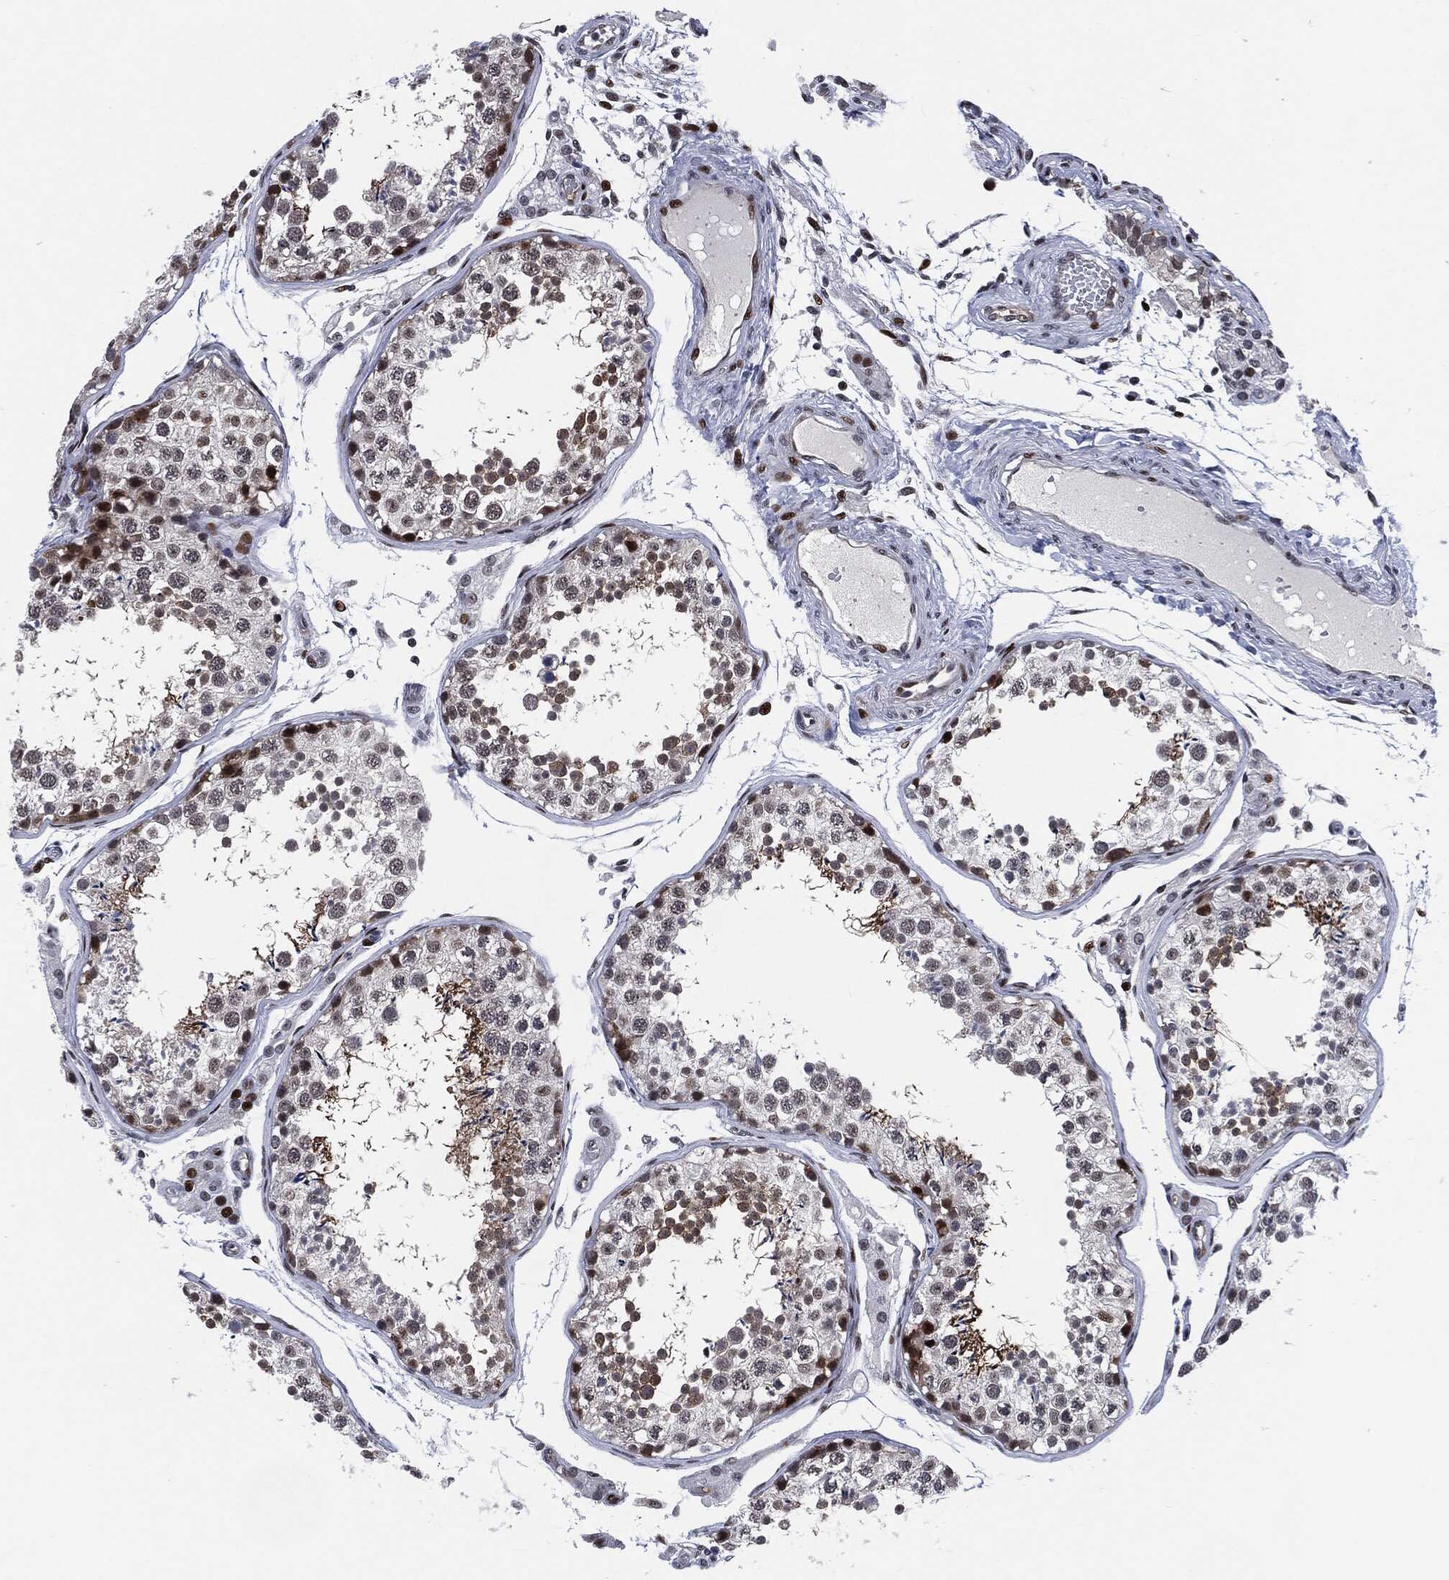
{"staining": {"intensity": "strong", "quantity": "25%-75%", "location": "nuclear"}, "tissue": "testis", "cell_type": "Cells in seminiferous ducts", "image_type": "normal", "snomed": [{"axis": "morphology", "description": "Normal tissue, NOS"}, {"axis": "topography", "description": "Testis"}], "caption": "This photomicrograph reveals immunohistochemistry (IHC) staining of normal human testis, with high strong nuclear positivity in about 25%-75% of cells in seminiferous ducts.", "gene": "AKT2", "patient": {"sex": "male", "age": 29}}